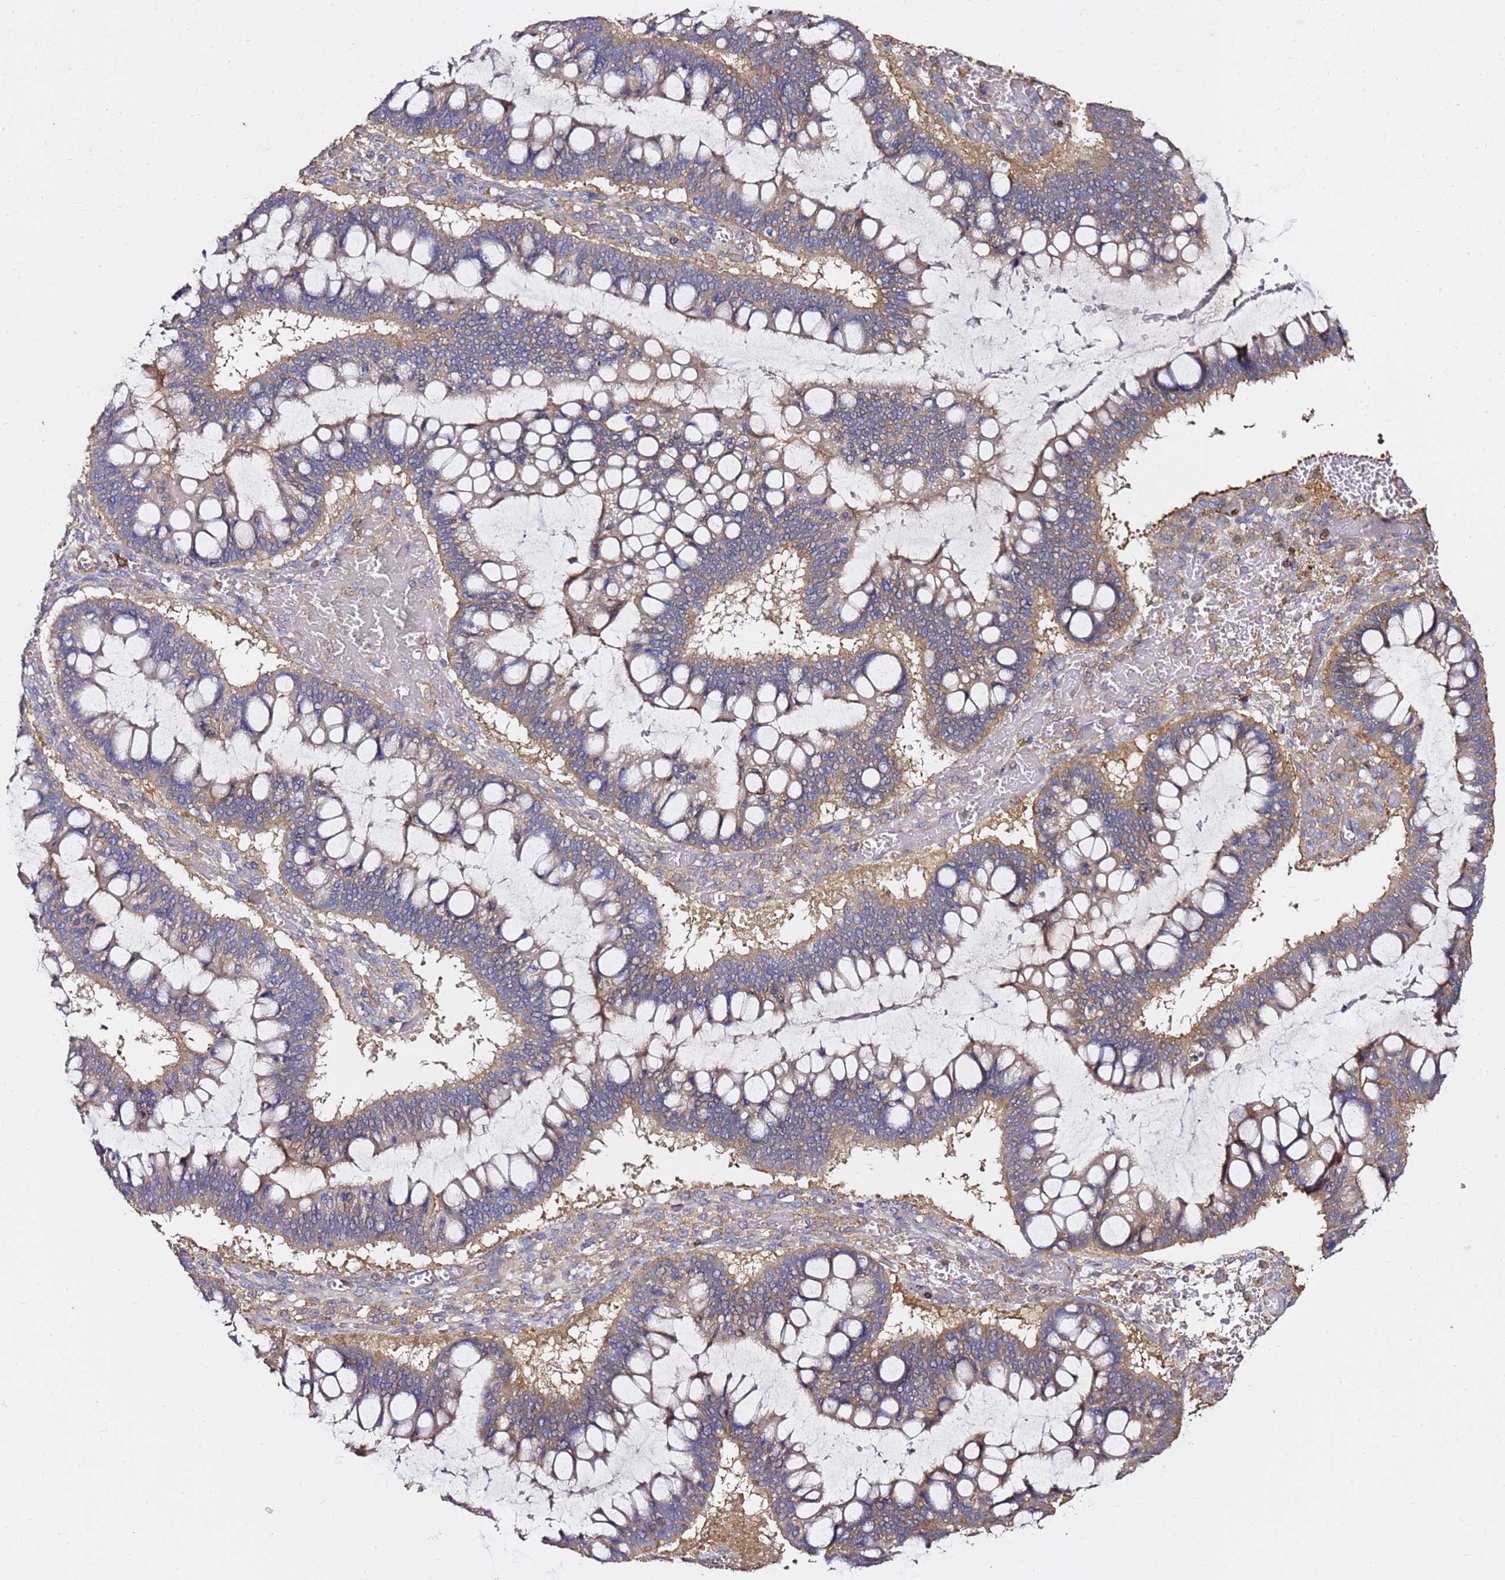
{"staining": {"intensity": "moderate", "quantity": ">75%", "location": "cytoplasmic/membranous"}, "tissue": "ovarian cancer", "cell_type": "Tumor cells", "image_type": "cancer", "snomed": [{"axis": "morphology", "description": "Cystadenocarcinoma, mucinous, NOS"}, {"axis": "topography", "description": "Ovary"}], "caption": "Immunohistochemistry image of neoplastic tissue: human ovarian cancer stained using immunohistochemistry (IHC) displays medium levels of moderate protein expression localized specifically in the cytoplasmic/membranous of tumor cells, appearing as a cytoplasmic/membranous brown color.", "gene": "ZFP36L2", "patient": {"sex": "female", "age": 73}}